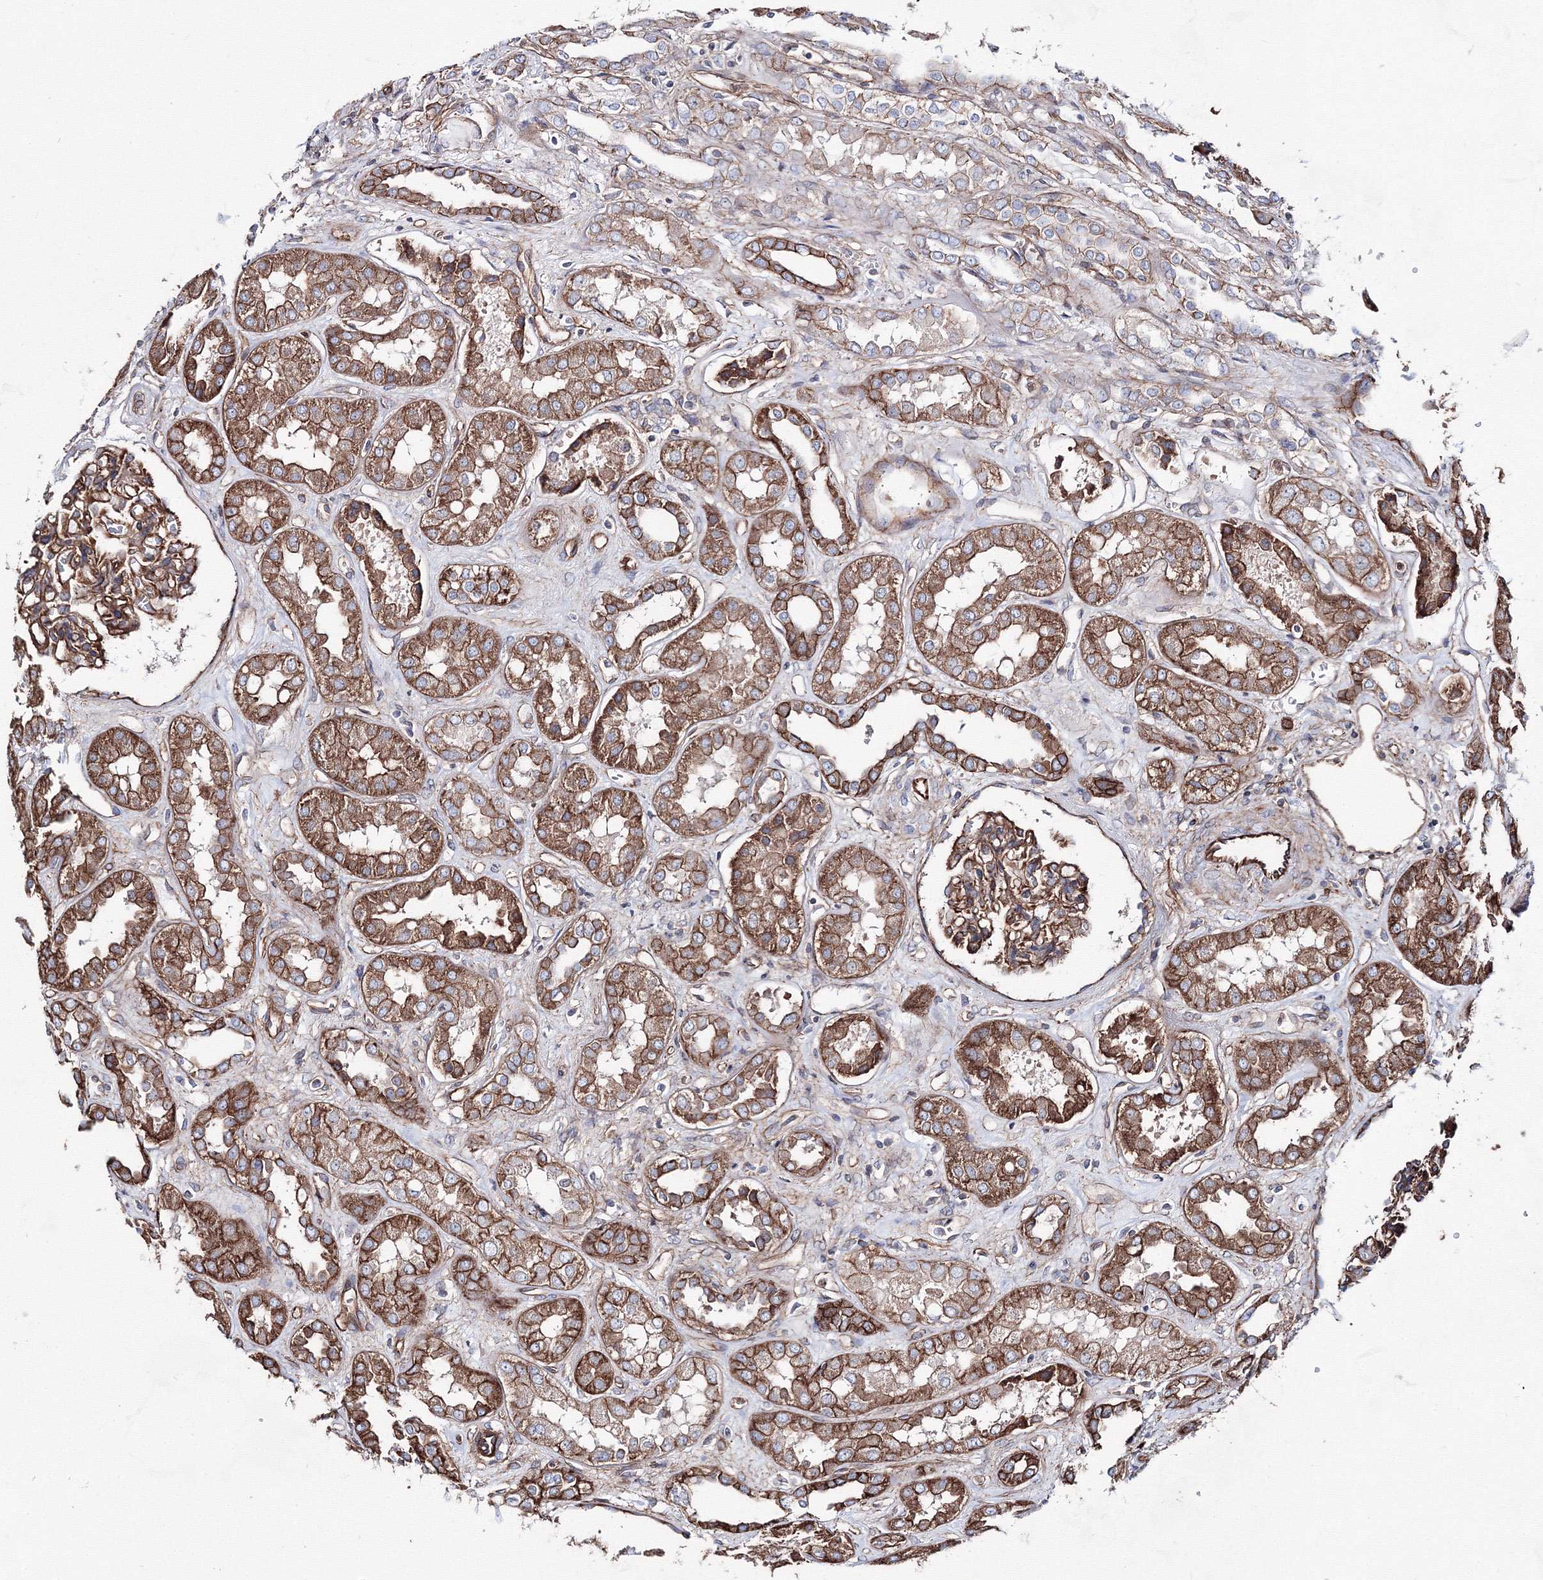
{"staining": {"intensity": "moderate", "quantity": ">75%", "location": "cytoplasmic/membranous"}, "tissue": "kidney", "cell_type": "Cells in glomeruli", "image_type": "normal", "snomed": [{"axis": "morphology", "description": "Normal tissue, NOS"}, {"axis": "topography", "description": "Kidney"}], "caption": "Protein expression analysis of benign kidney reveals moderate cytoplasmic/membranous positivity in about >75% of cells in glomeruli. The staining was performed using DAB, with brown indicating positive protein expression. Nuclei are stained blue with hematoxylin.", "gene": "ANKRD37", "patient": {"sex": "male", "age": 59}}